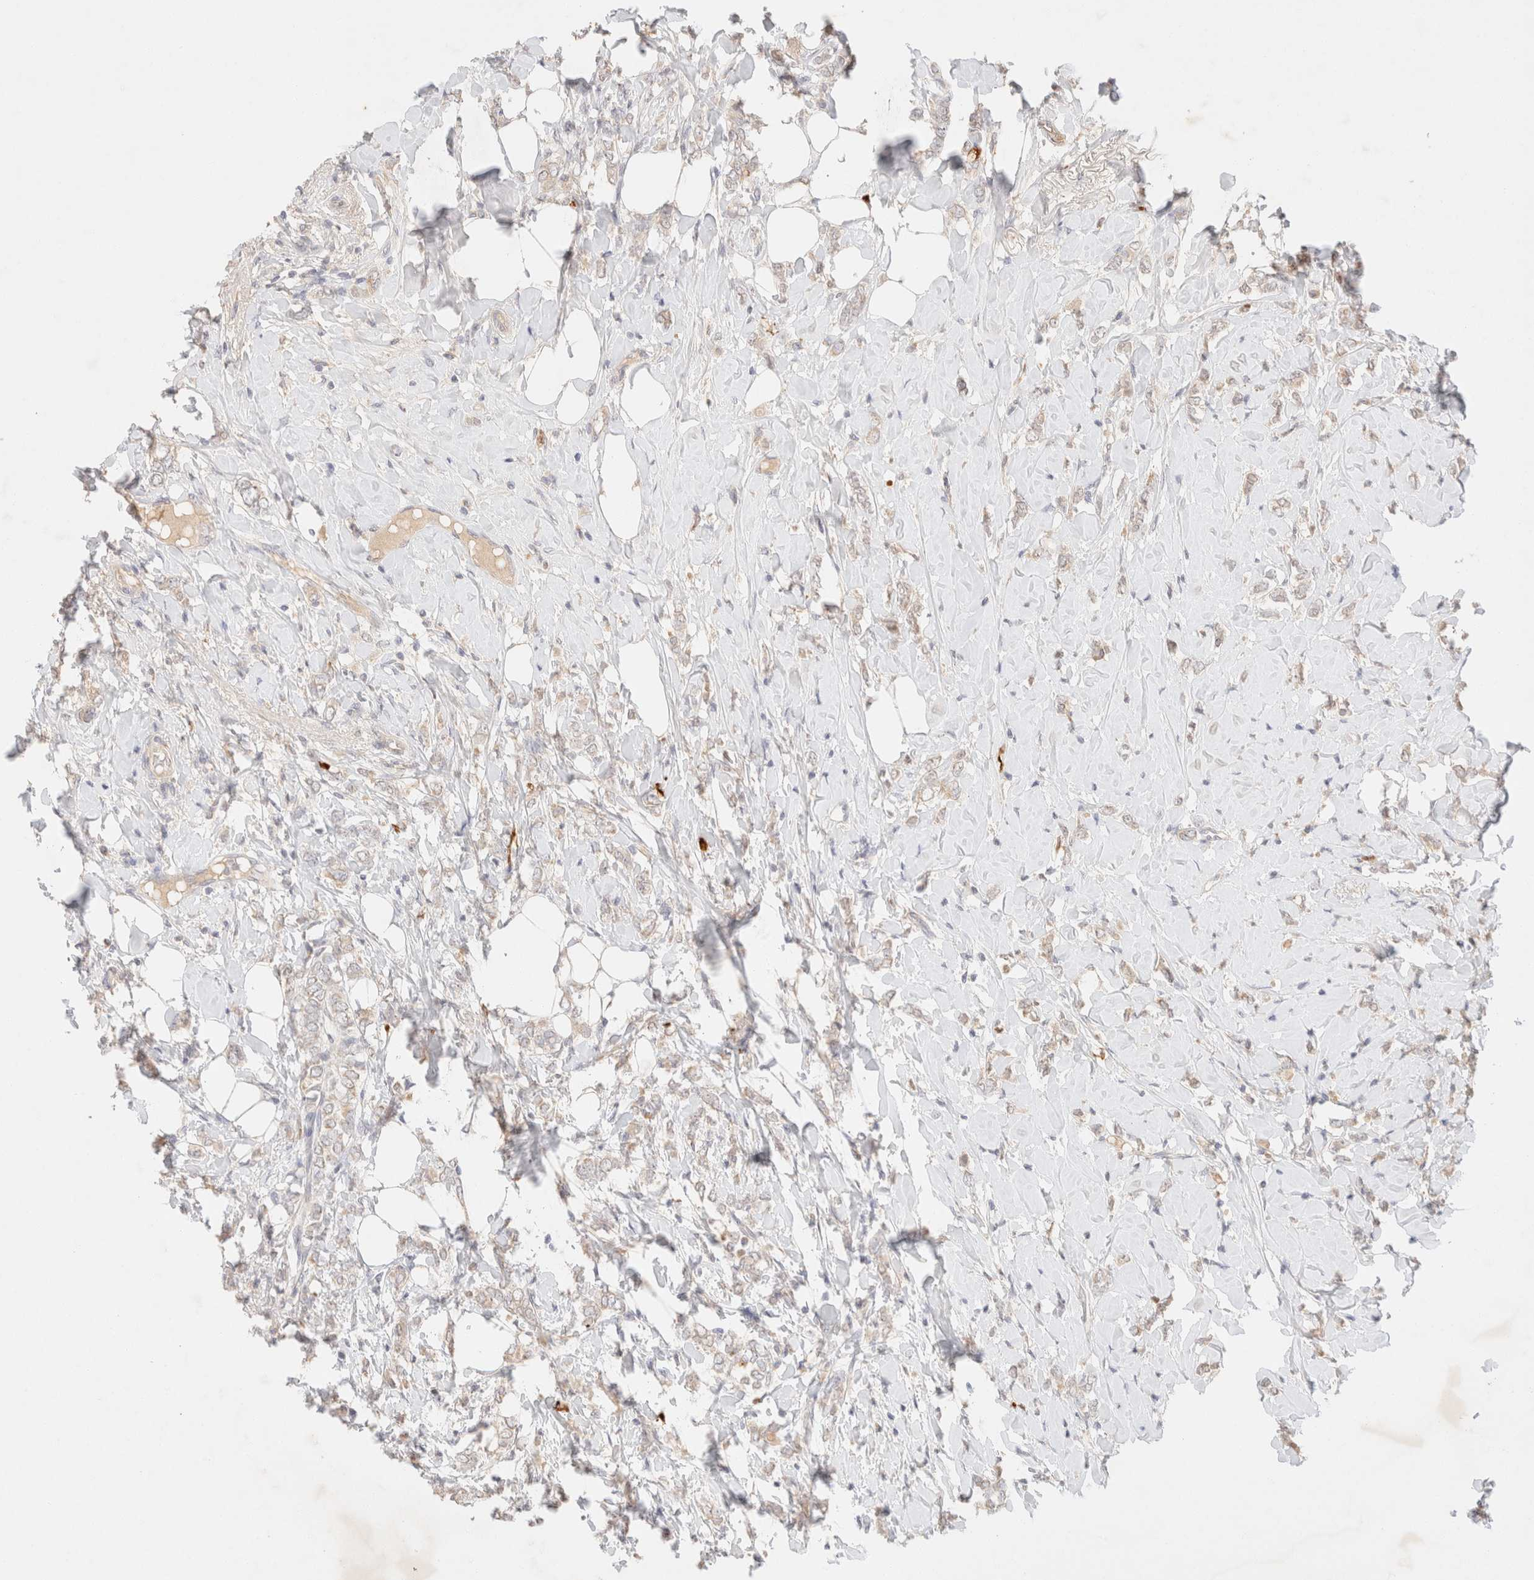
{"staining": {"intensity": "negative", "quantity": "none", "location": "none"}, "tissue": "breast cancer", "cell_type": "Tumor cells", "image_type": "cancer", "snomed": [{"axis": "morphology", "description": "Normal tissue, NOS"}, {"axis": "morphology", "description": "Lobular carcinoma"}, {"axis": "topography", "description": "Breast"}], "caption": "This is an immunohistochemistry (IHC) image of human breast lobular carcinoma. There is no staining in tumor cells.", "gene": "SNTB1", "patient": {"sex": "female", "age": 47}}